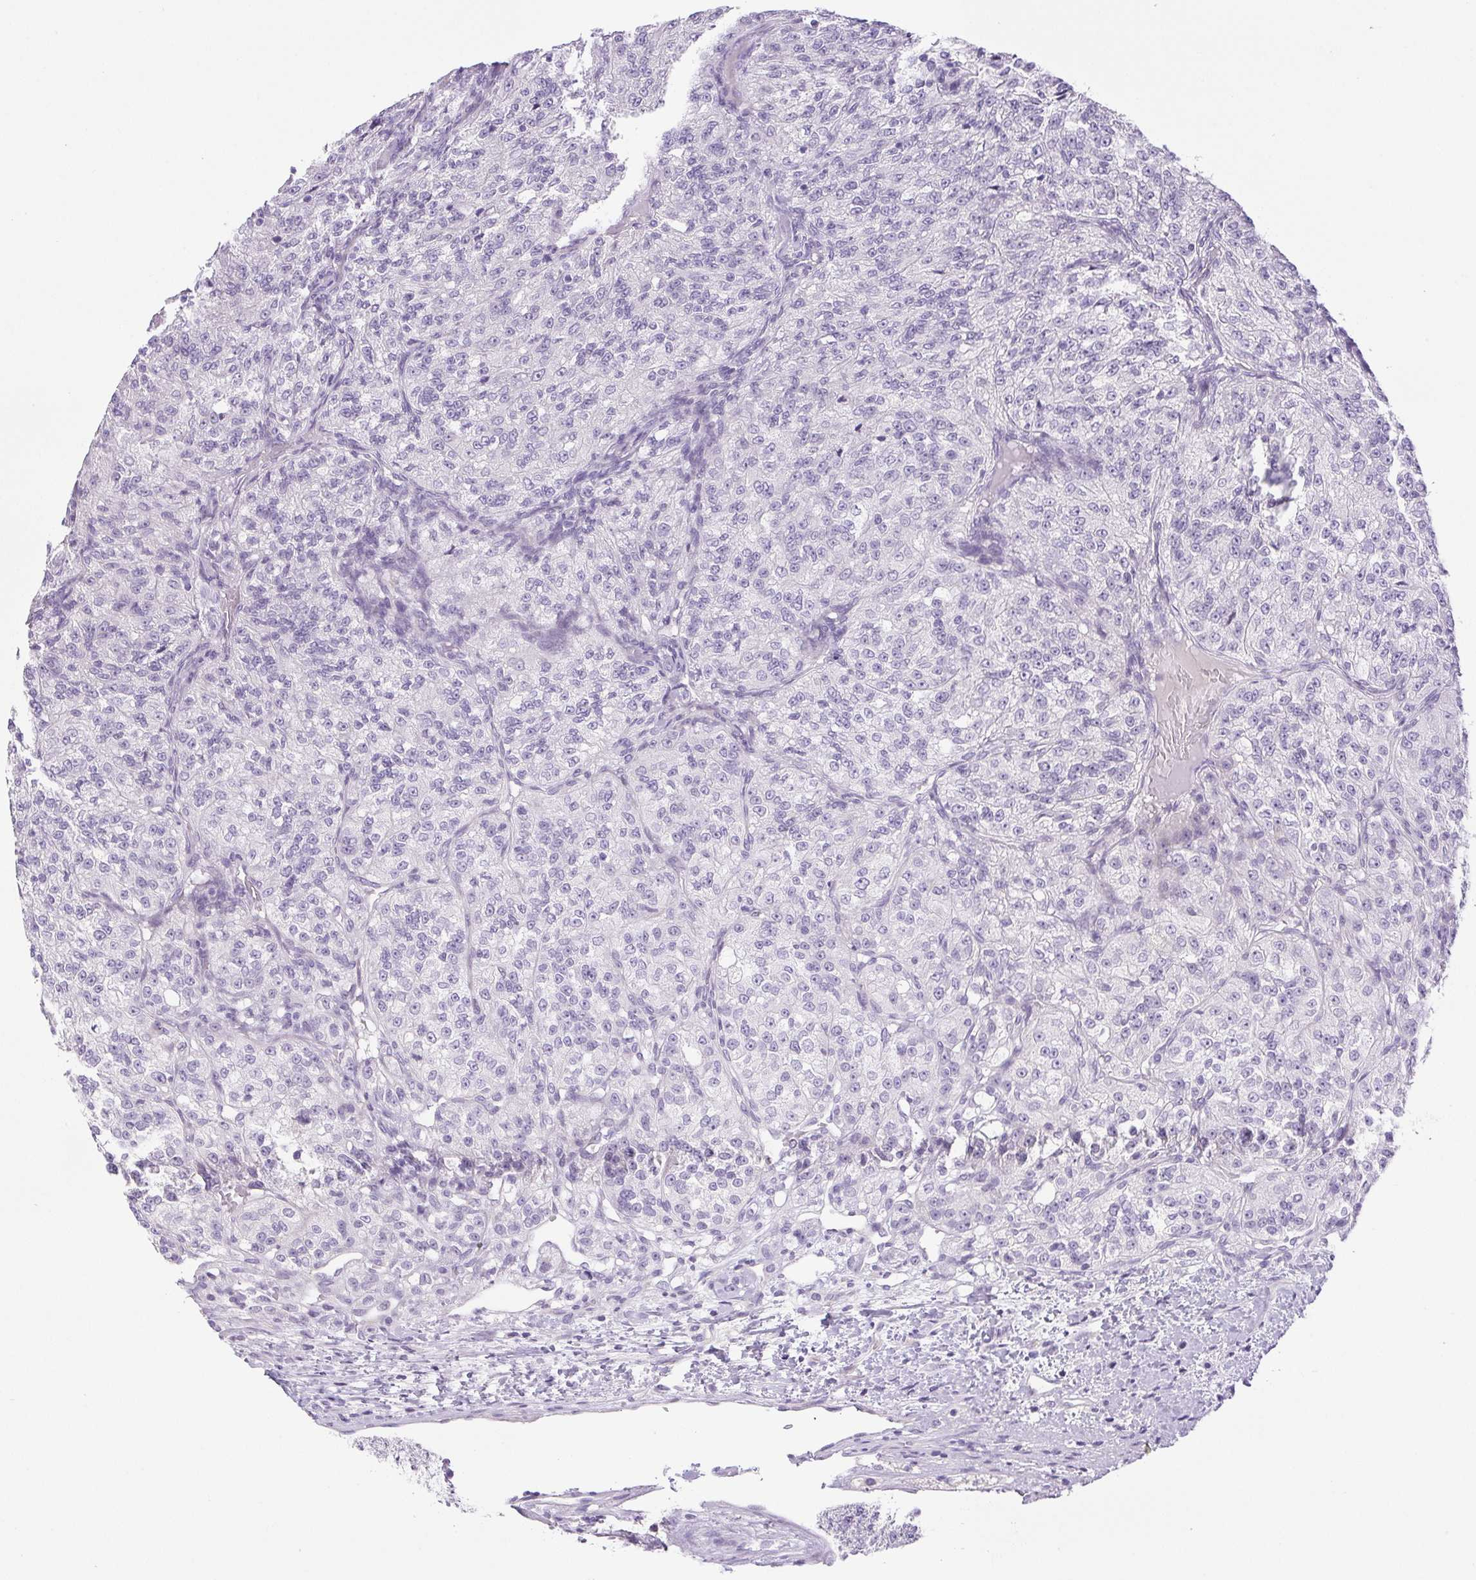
{"staining": {"intensity": "negative", "quantity": "none", "location": "none"}, "tissue": "renal cancer", "cell_type": "Tumor cells", "image_type": "cancer", "snomed": [{"axis": "morphology", "description": "Adenocarcinoma, NOS"}, {"axis": "topography", "description": "Kidney"}], "caption": "DAB immunohistochemical staining of adenocarcinoma (renal) exhibits no significant expression in tumor cells. (DAB (3,3'-diaminobenzidine) immunohistochemistry (IHC) with hematoxylin counter stain).", "gene": "PAPPA2", "patient": {"sex": "female", "age": 63}}